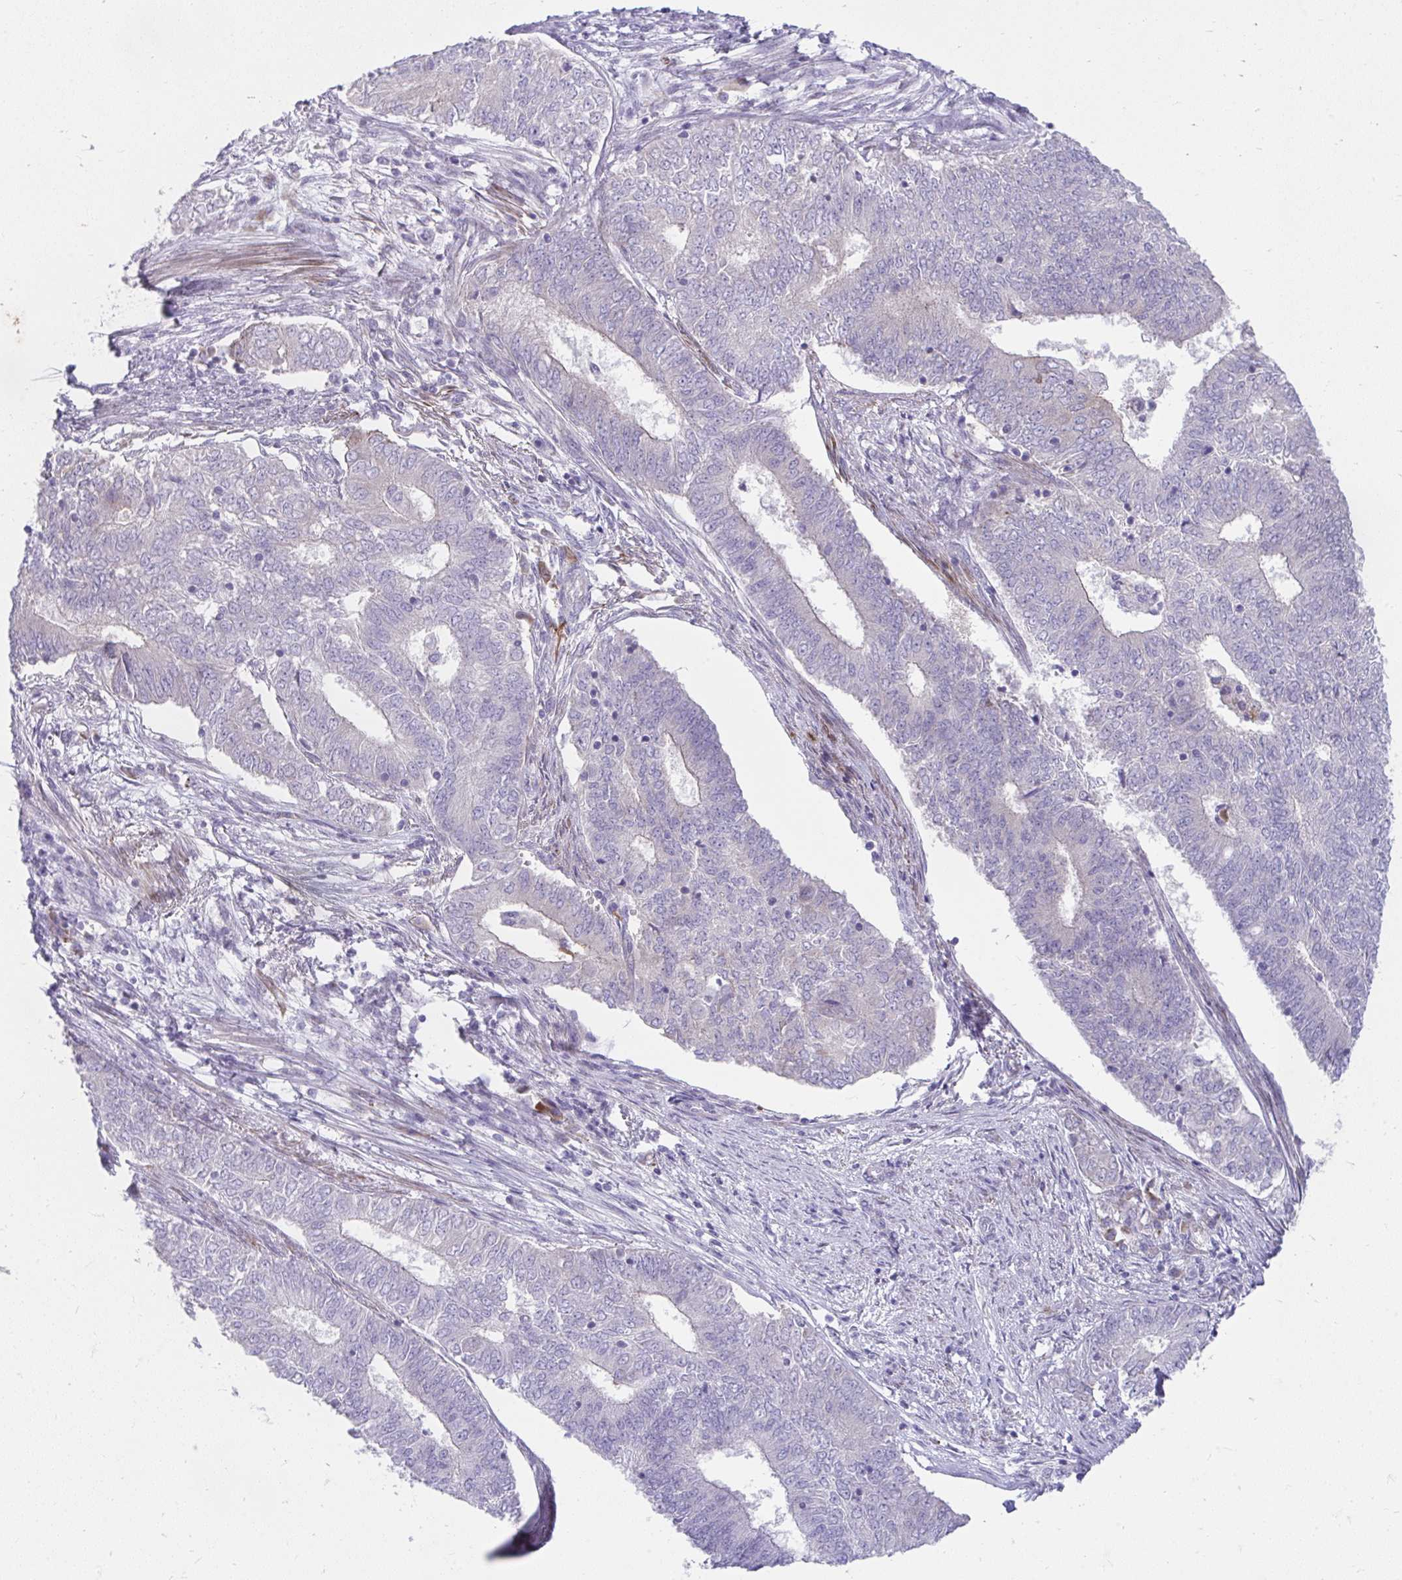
{"staining": {"intensity": "negative", "quantity": "none", "location": "none"}, "tissue": "endometrial cancer", "cell_type": "Tumor cells", "image_type": "cancer", "snomed": [{"axis": "morphology", "description": "Adenocarcinoma, NOS"}, {"axis": "topography", "description": "Endometrium"}], "caption": "Immunohistochemistry image of neoplastic tissue: endometrial cancer (adenocarcinoma) stained with DAB shows no significant protein staining in tumor cells.", "gene": "PIGZ", "patient": {"sex": "female", "age": 62}}